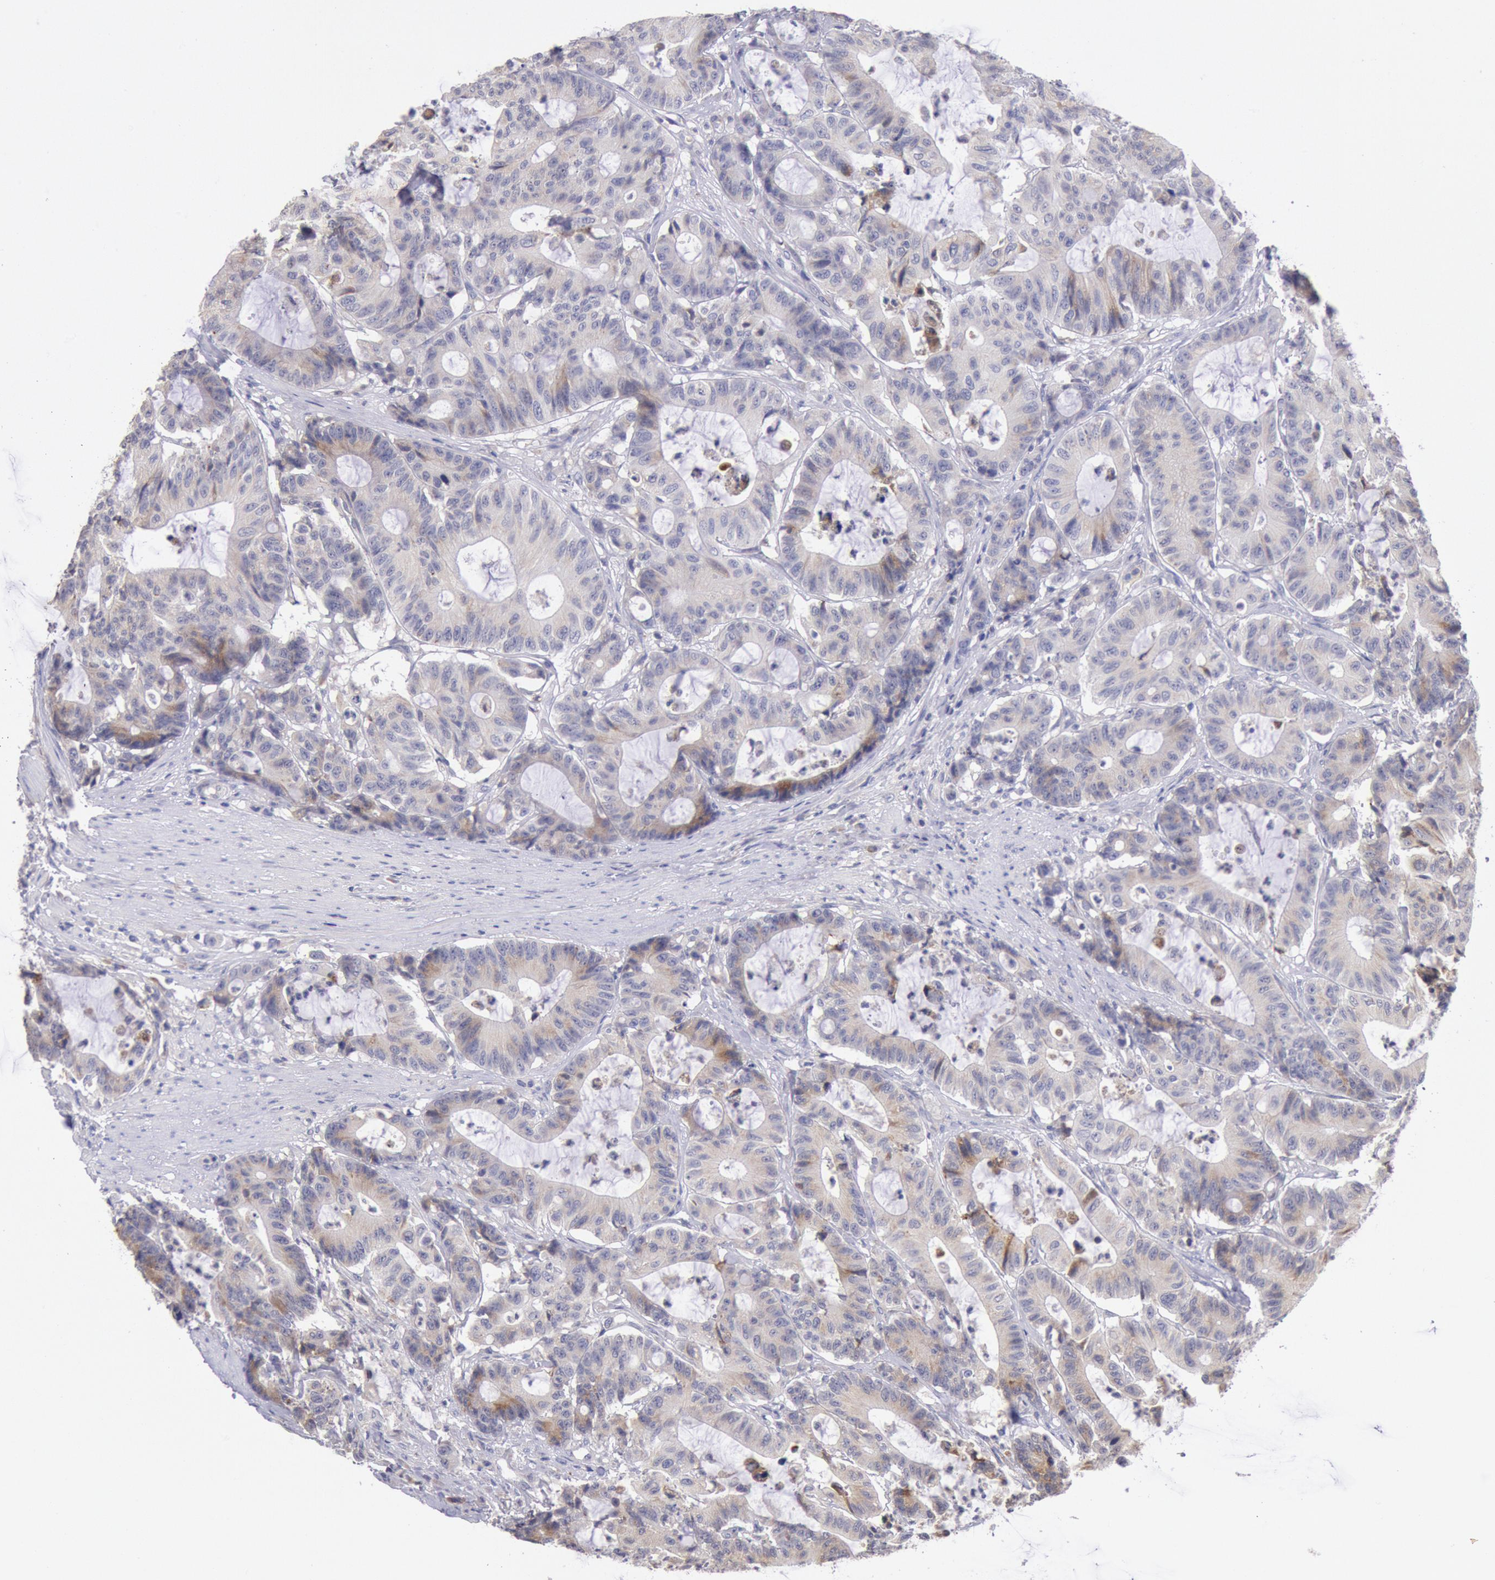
{"staining": {"intensity": "weak", "quantity": ">75%", "location": "cytoplasmic/membranous"}, "tissue": "colorectal cancer", "cell_type": "Tumor cells", "image_type": "cancer", "snomed": [{"axis": "morphology", "description": "Adenocarcinoma, NOS"}, {"axis": "topography", "description": "Colon"}], "caption": "Immunohistochemistry staining of colorectal cancer (adenocarcinoma), which shows low levels of weak cytoplasmic/membranous expression in about >75% of tumor cells indicating weak cytoplasmic/membranous protein expression. The staining was performed using DAB (3,3'-diaminobenzidine) (brown) for protein detection and nuclei were counterstained in hematoxylin (blue).", "gene": "GAL3ST1", "patient": {"sex": "female", "age": 84}}